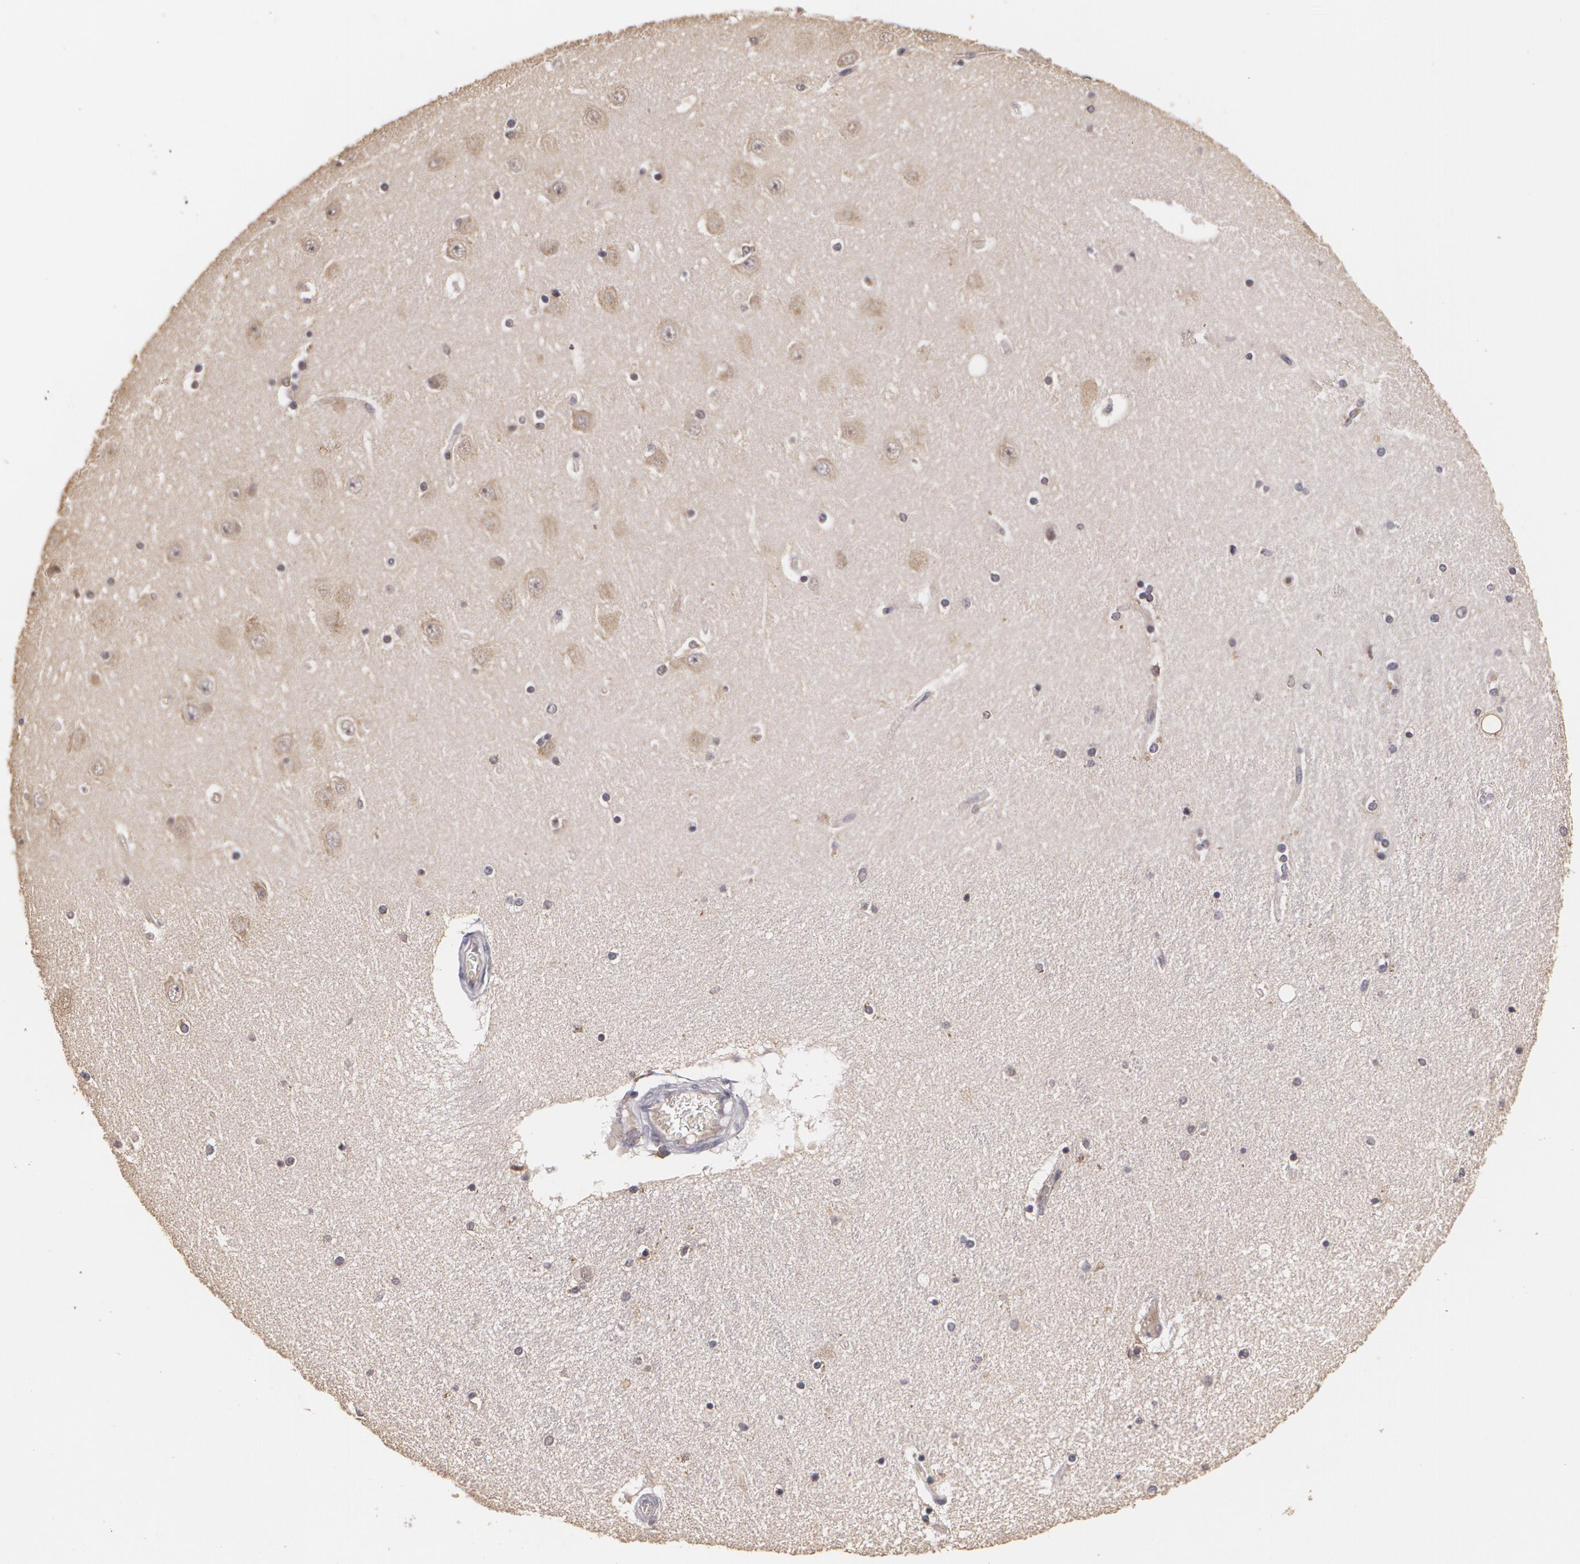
{"staining": {"intensity": "weak", "quantity": ">75%", "location": "cytoplasmic/membranous"}, "tissue": "hippocampus", "cell_type": "Glial cells", "image_type": "normal", "snomed": [{"axis": "morphology", "description": "Normal tissue, NOS"}, {"axis": "topography", "description": "Hippocampus"}], "caption": "Weak cytoplasmic/membranous expression for a protein is present in about >75% of glial cells of normal hippocampus using immunohistochemistry (IHC).", "gene": "BRCA1", "patient": {"sex": "female", "age": 54}}